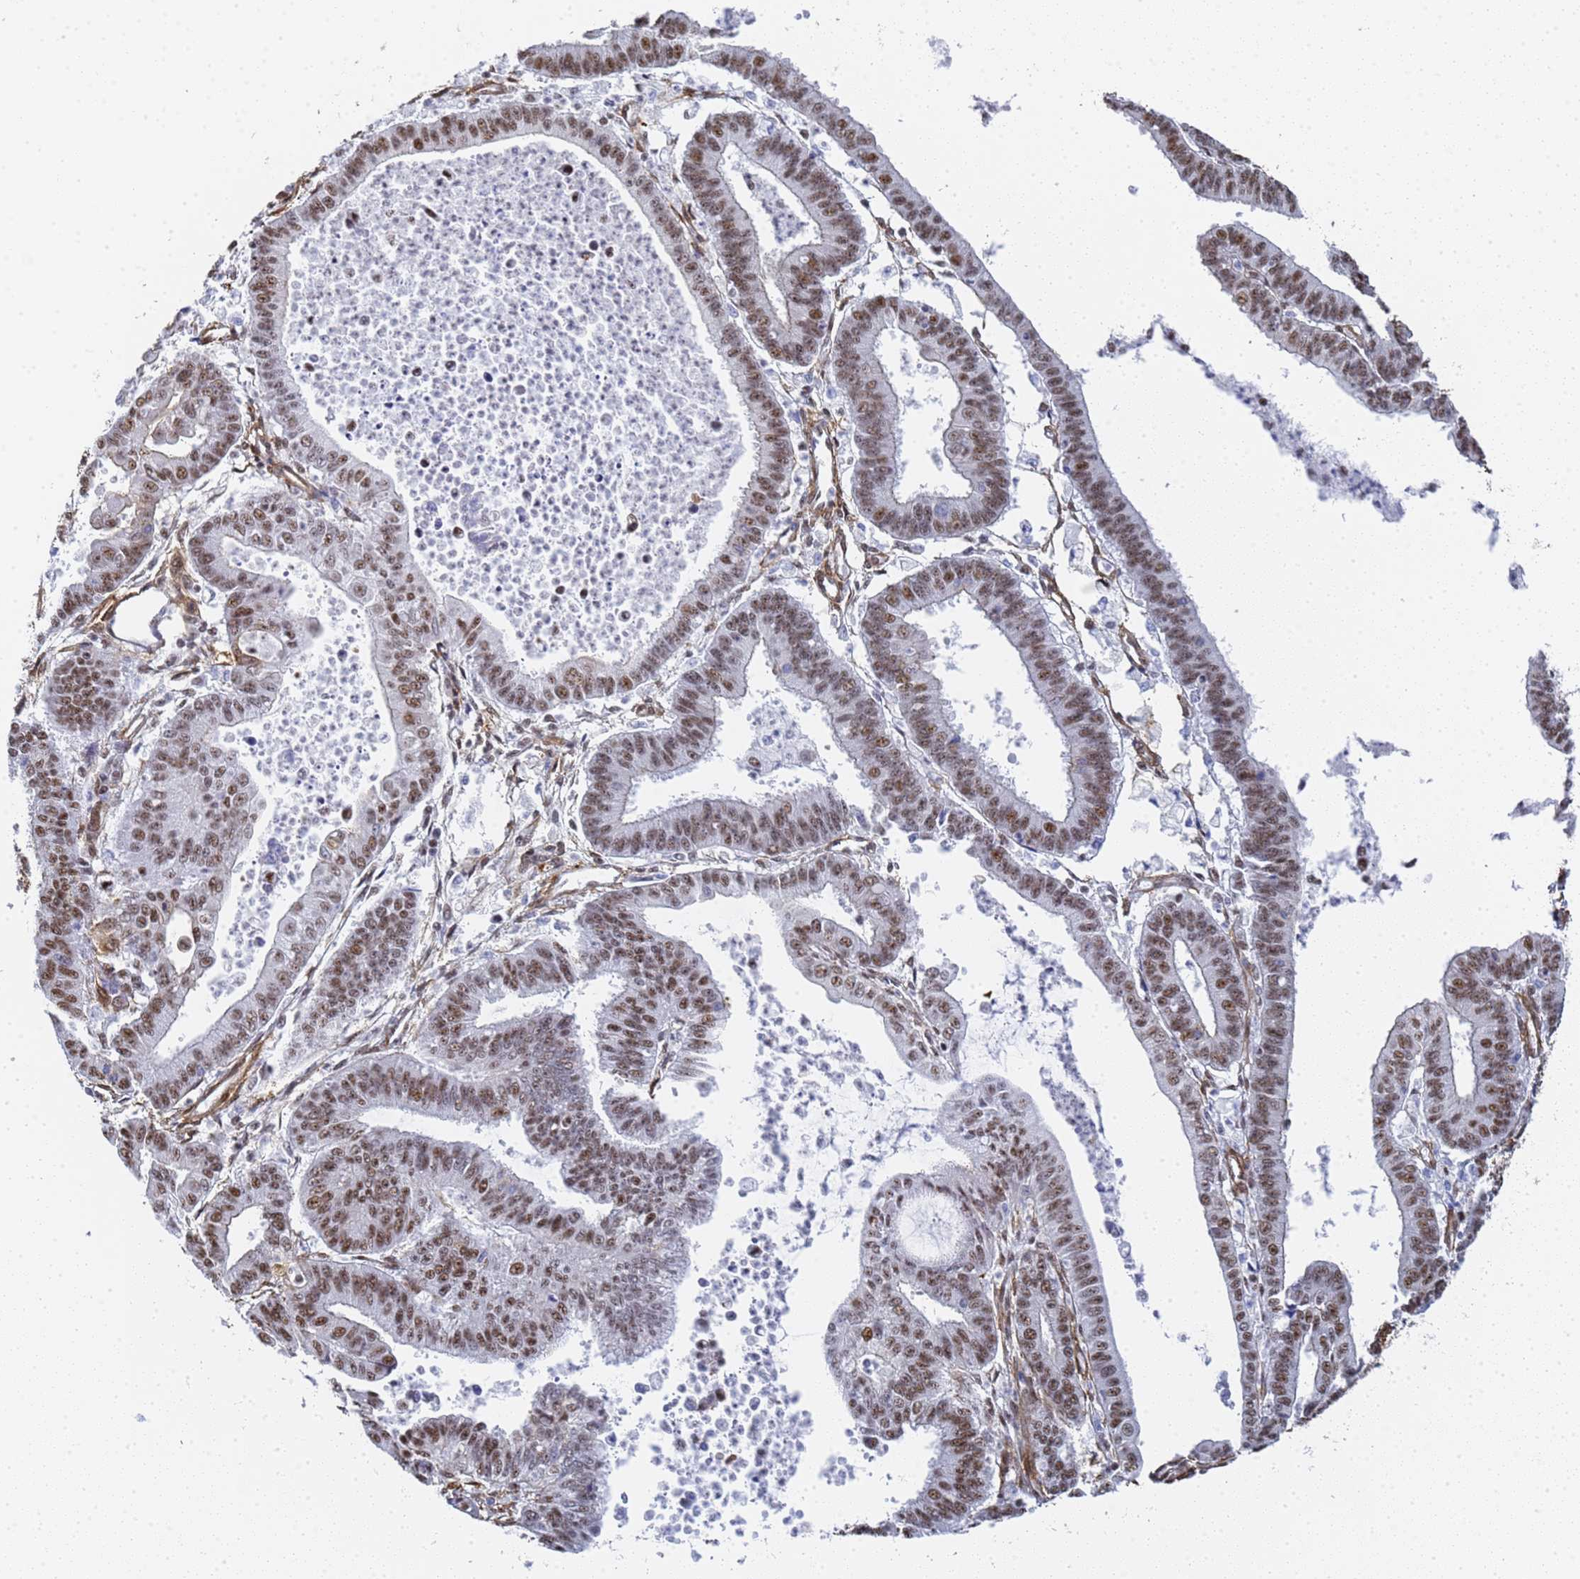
{"staining": {"intensity": "moderate", "quantity": "25%-75%", "location": "nuclear"}, "tissue": "endometrial cancer", "cell_type": "Tumor cells", "image_type": "cancer", "snomed": [{"axis": "morphology", "description": "Adenocarcinoma, NOS"}, {"axis": "topography", "description": "Endometrium"}], "caption": "Approximately 25%-75% of tumor cells in adenocarcinoma (endometrial) exhibit moderate nuclear protein expression as visualized by brown immunohistochemical staining.", "gene": "PRRT4", "patient": {"sex": "female", "age": 73}}